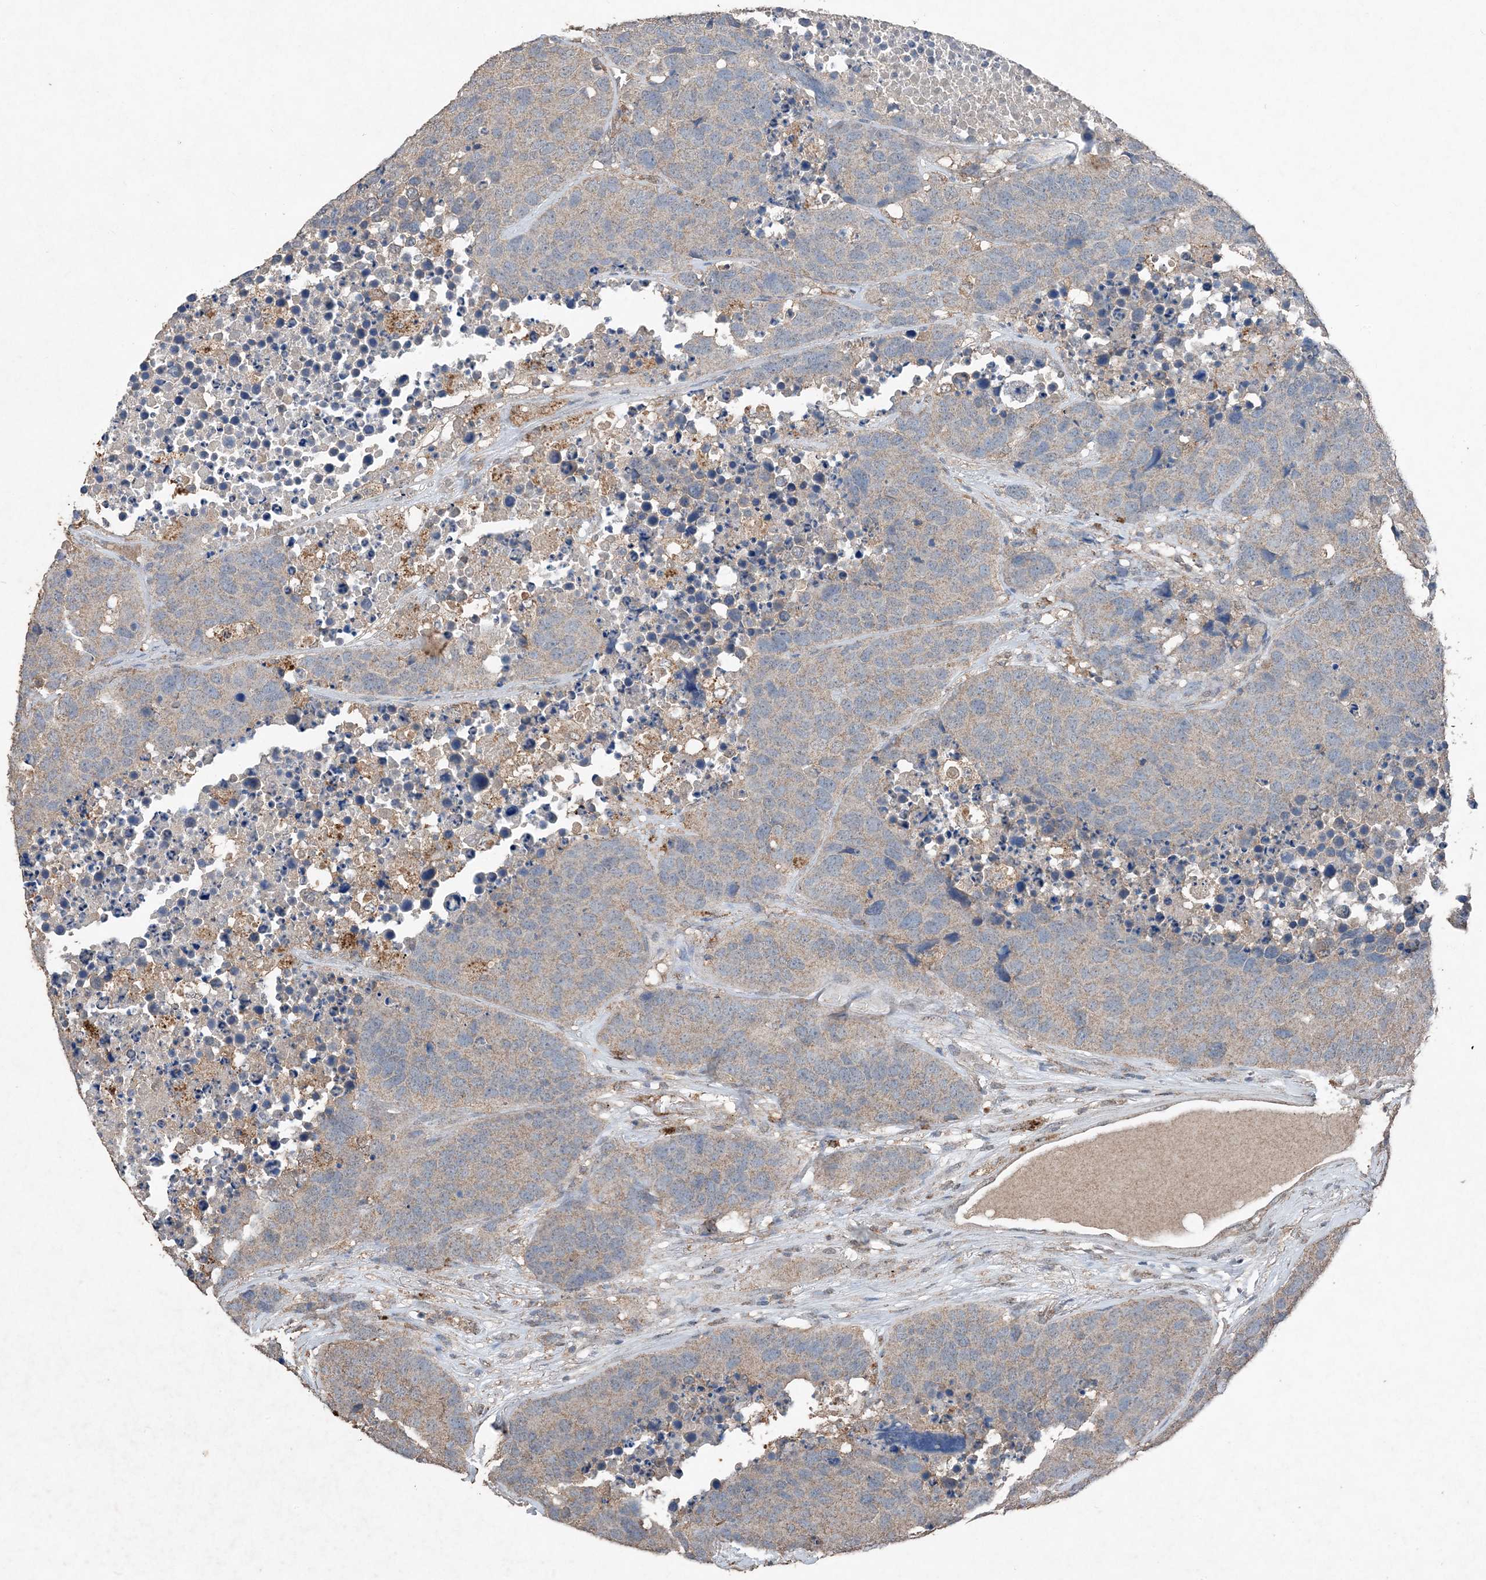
{"staining": {"intensity": "weak", "quantity": "25%-75%", "location": "cytoplasmic/membranous"}, "tissue": "carcinoid", "cell_type": "Tumor cells", "image_type": "cancer", "snomed": [{"axis": "morphology", "description": "Carcinoid, malignant, NOS"}, {"axis": "topography", "description": "Lung"}], "caption": "Protein staining of malignant carcinoid tissue exhibits weak cytoplasmic/membranous expression in about 25%-75% of tumor cells.", "gene": "FCN3", "patient": {"sex": "male", "age": 60}}